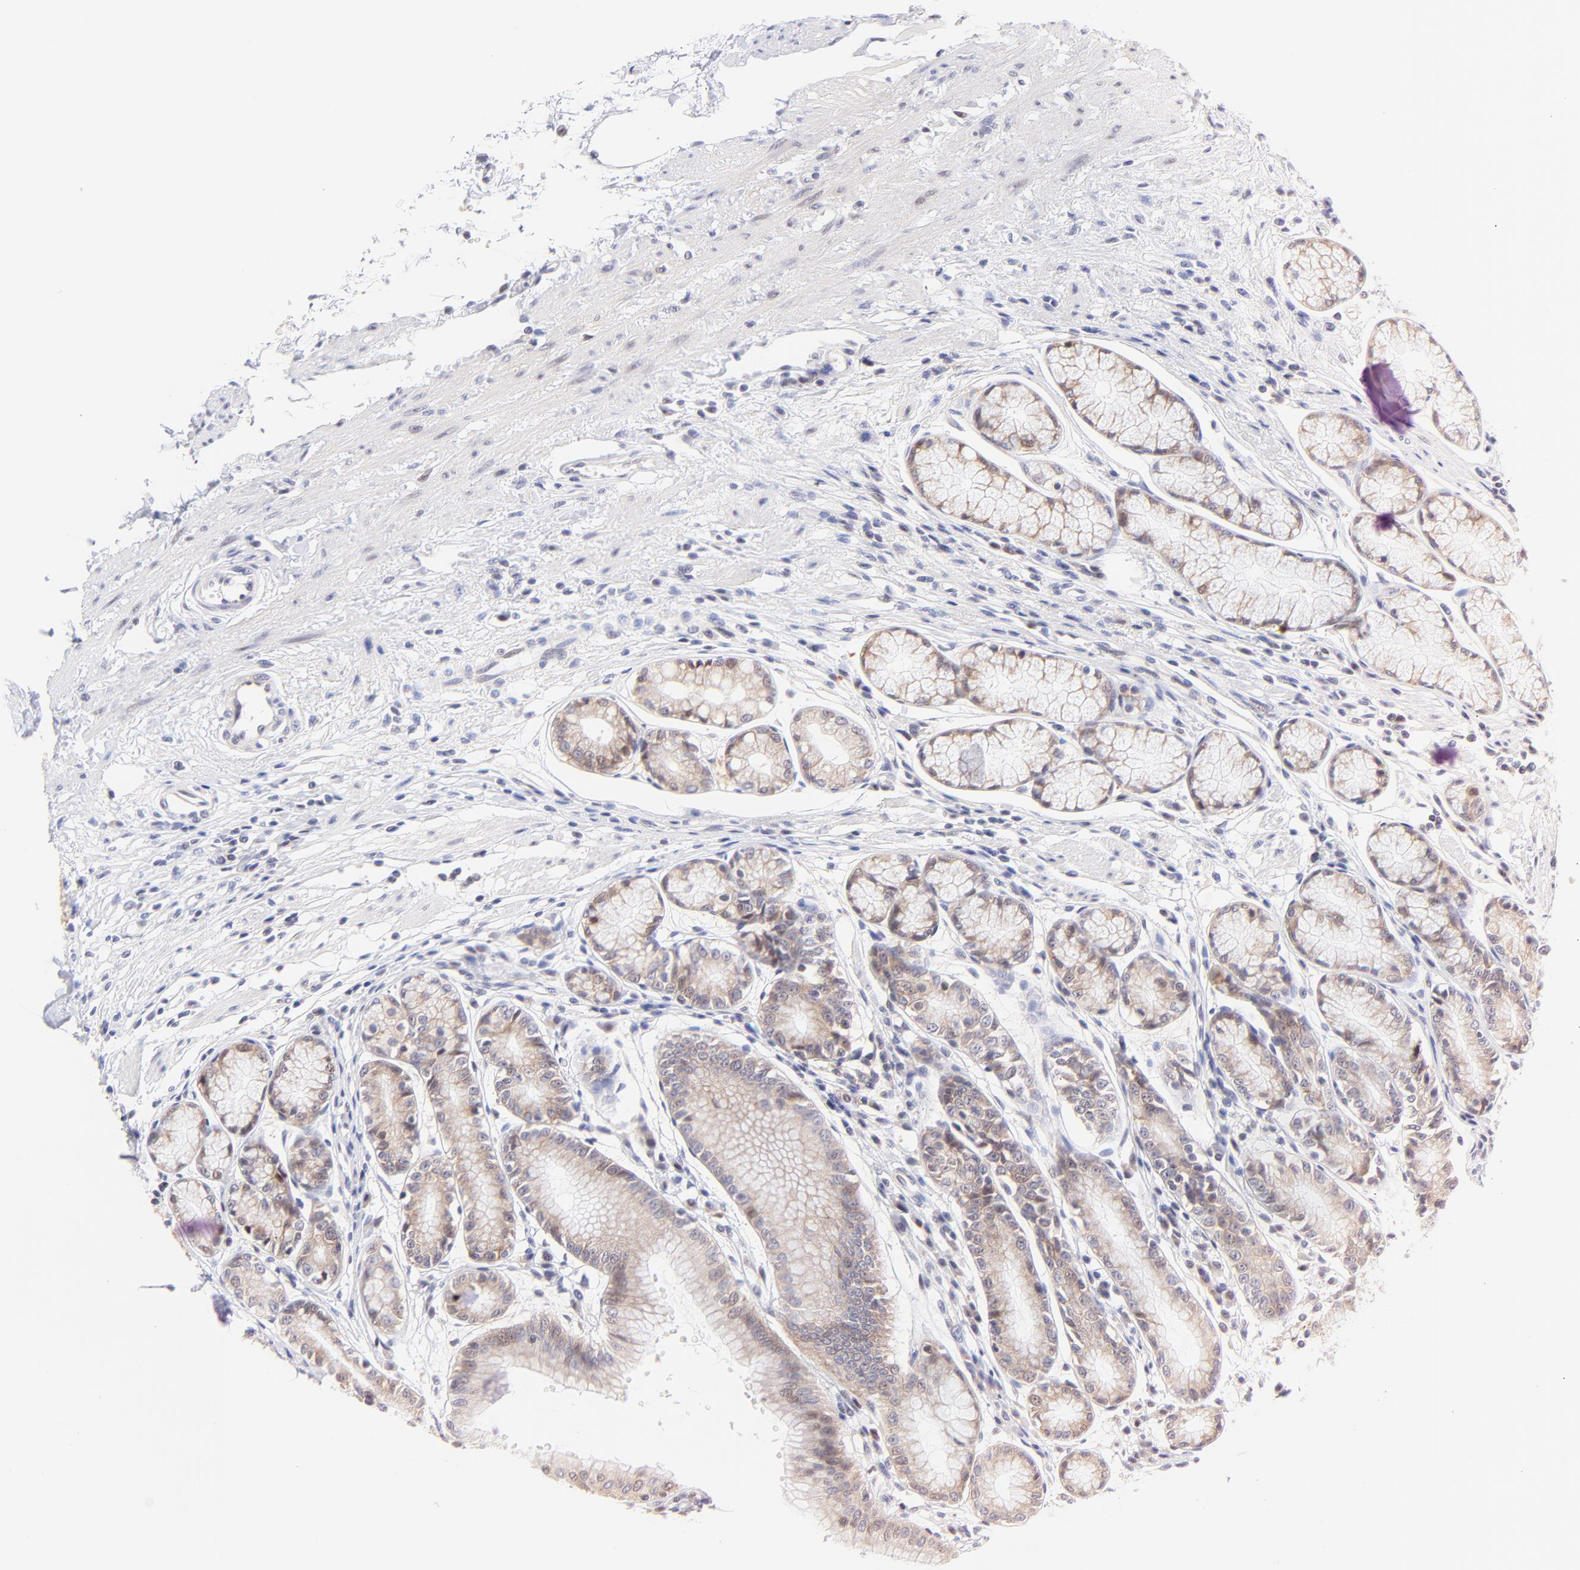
{"staining": {"intensity": "strong", "quantity": "<25%", "location": "cytoplasmic/membranous"}, "tissue": "stomach", "cell_type": "Glandular cells", "image_type": "normal", "snomed": [{"axis": "morphology", "description": "Normal tissue, NOS"}, {"axis": "morphology", "description": "Inflammation, NOS"}, {"axis": "topography", "description": "Stomach, lower"}], "caption": "Stomach stained for a protein exhibits strong cytoplasmic/membranous positivity in glandular cells.", "gene": "PBDC1", "patient": {"sex": "male", "age": 59}}